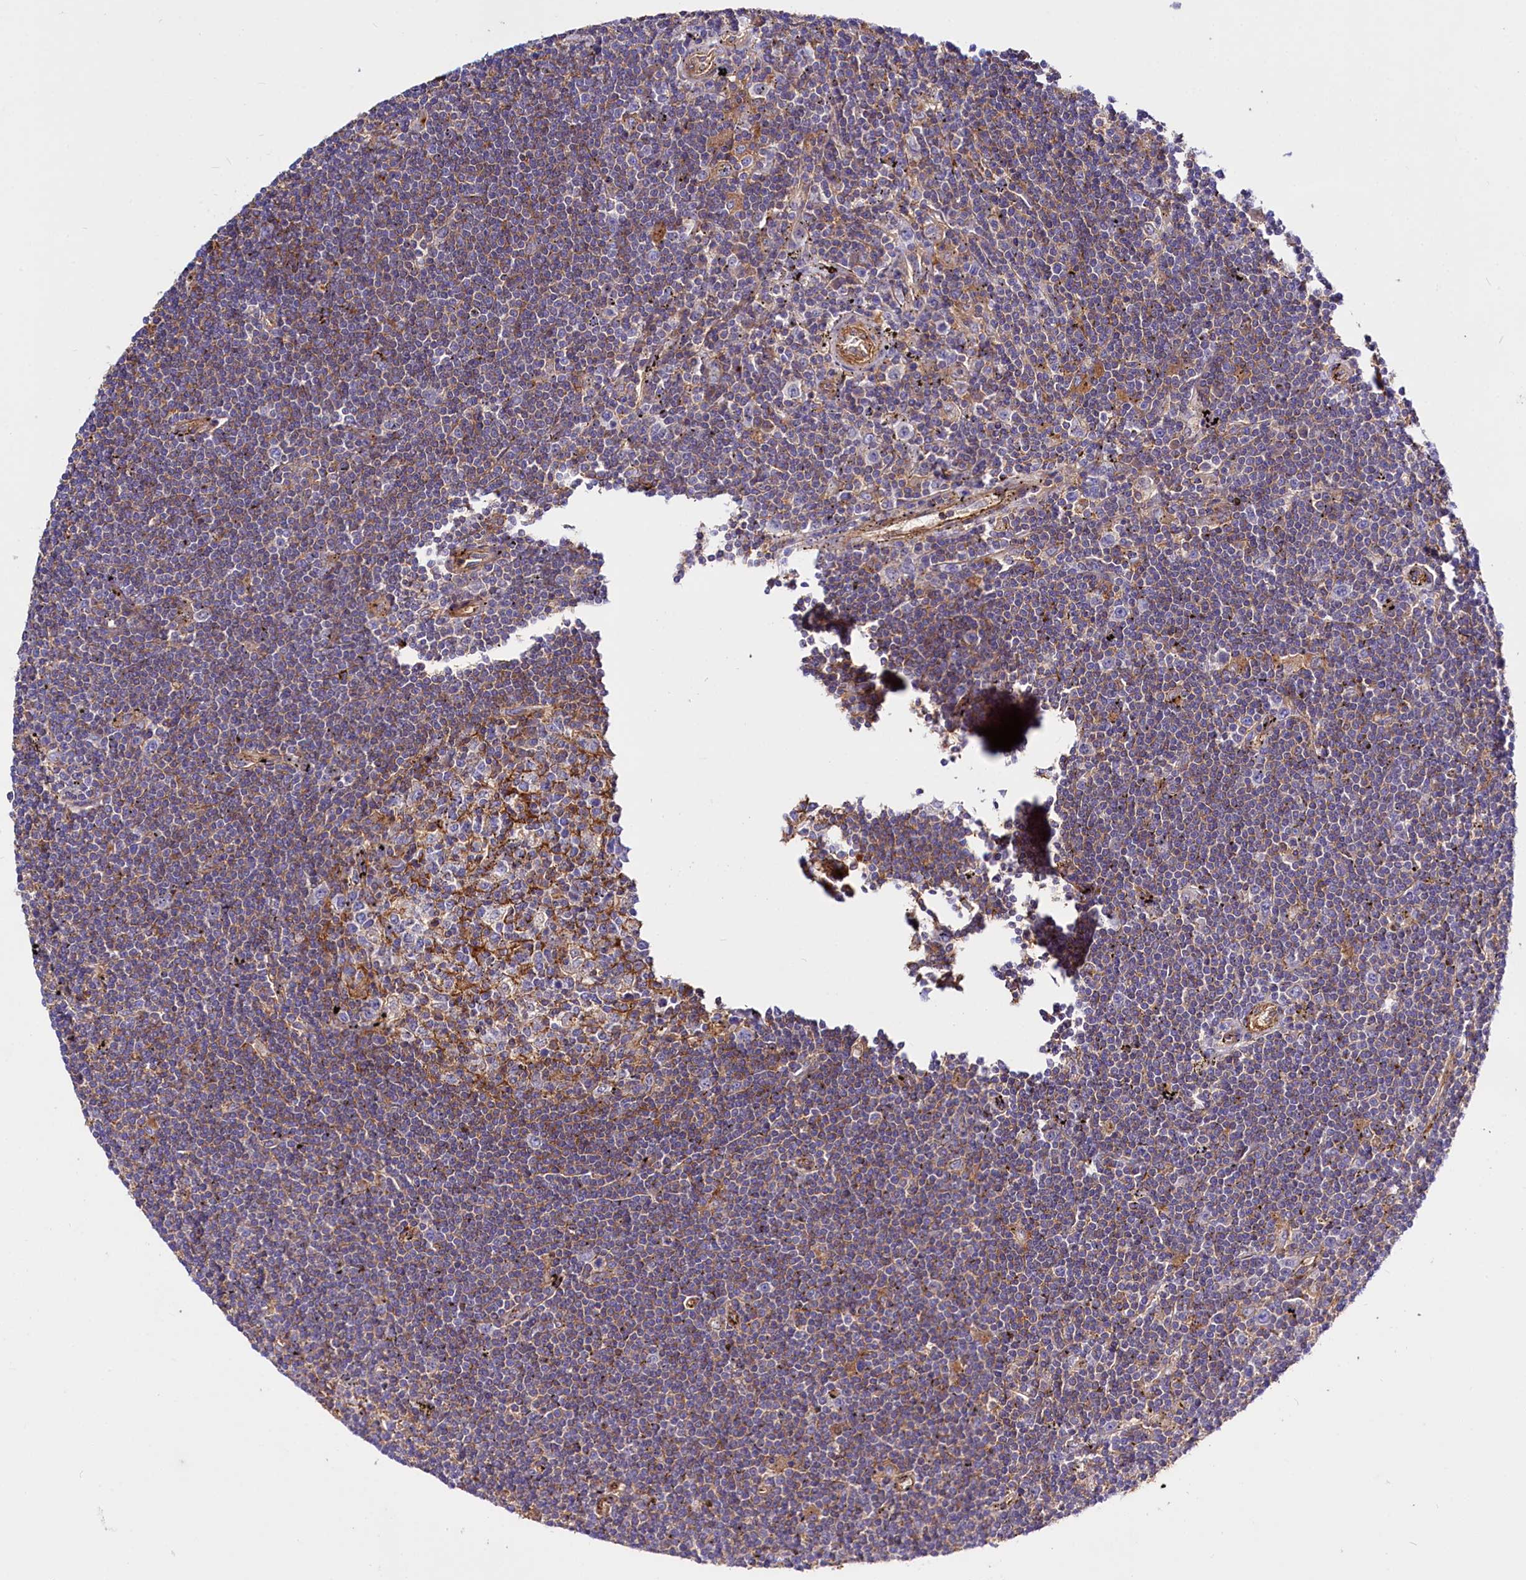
{"staining": {"intensity": "moderate", "quantity": "25%-75%", "location": "cytoplasmic/membranous"}, "tissue": "lymphoma", "cell_type": "Tumor cells", "image_type": "cancer", "snomed": [{"axis": "morphology", "description": "Malignant lymphoma, non-Hodgkin's type, Low grade"}, {"axis": "topography", "description": "Spleen"}], "caption": "Immunohistochemical staining of human malignant lymphoma, non-Hodgkin's type (low-grade) demonstrates medium levels of moderate cytoplasmic/membranous protein expression in about 25%-75% of tumor cells.", "gene": "ANO6", "patient": {"sex": "male", "age": 76}}